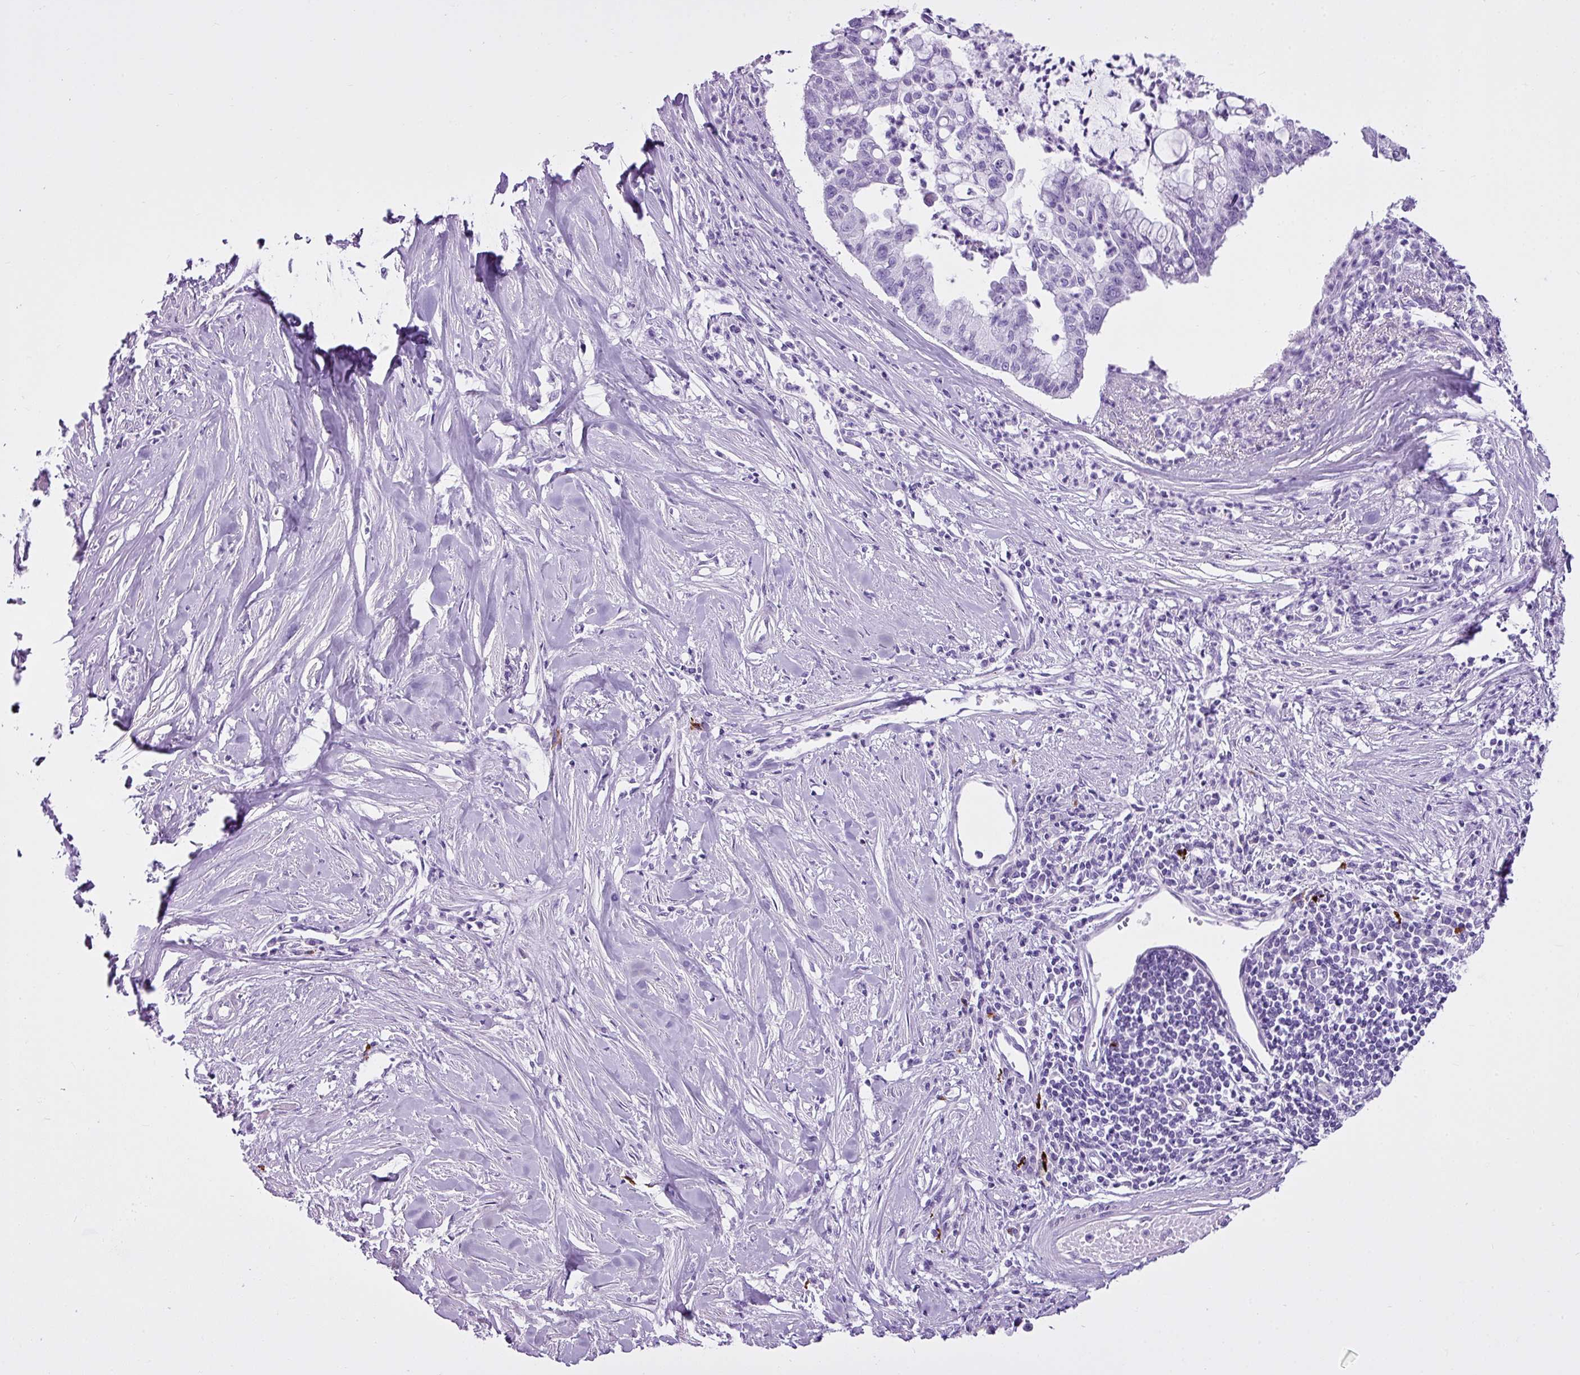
{"staining": {"intensity": "negative", "quantity": "none", "location": "none"}, "tissue": "pancreatic cancer", "cell_type": "Tumor cells", "image_type": "cancer", "snomed": [{"axis": "morphology", "description": "Adenocarcinoma, NOS"}, {"axis": "topography", "description": "Pancreas"}], "caption": "Immunohistochemistry (IHC) of adenocarcinoma (pancreatic) demonstrates no positivity in tumor cells.", "gene": "LILRB4", "patient": {"sex": "male", "age": 73}}